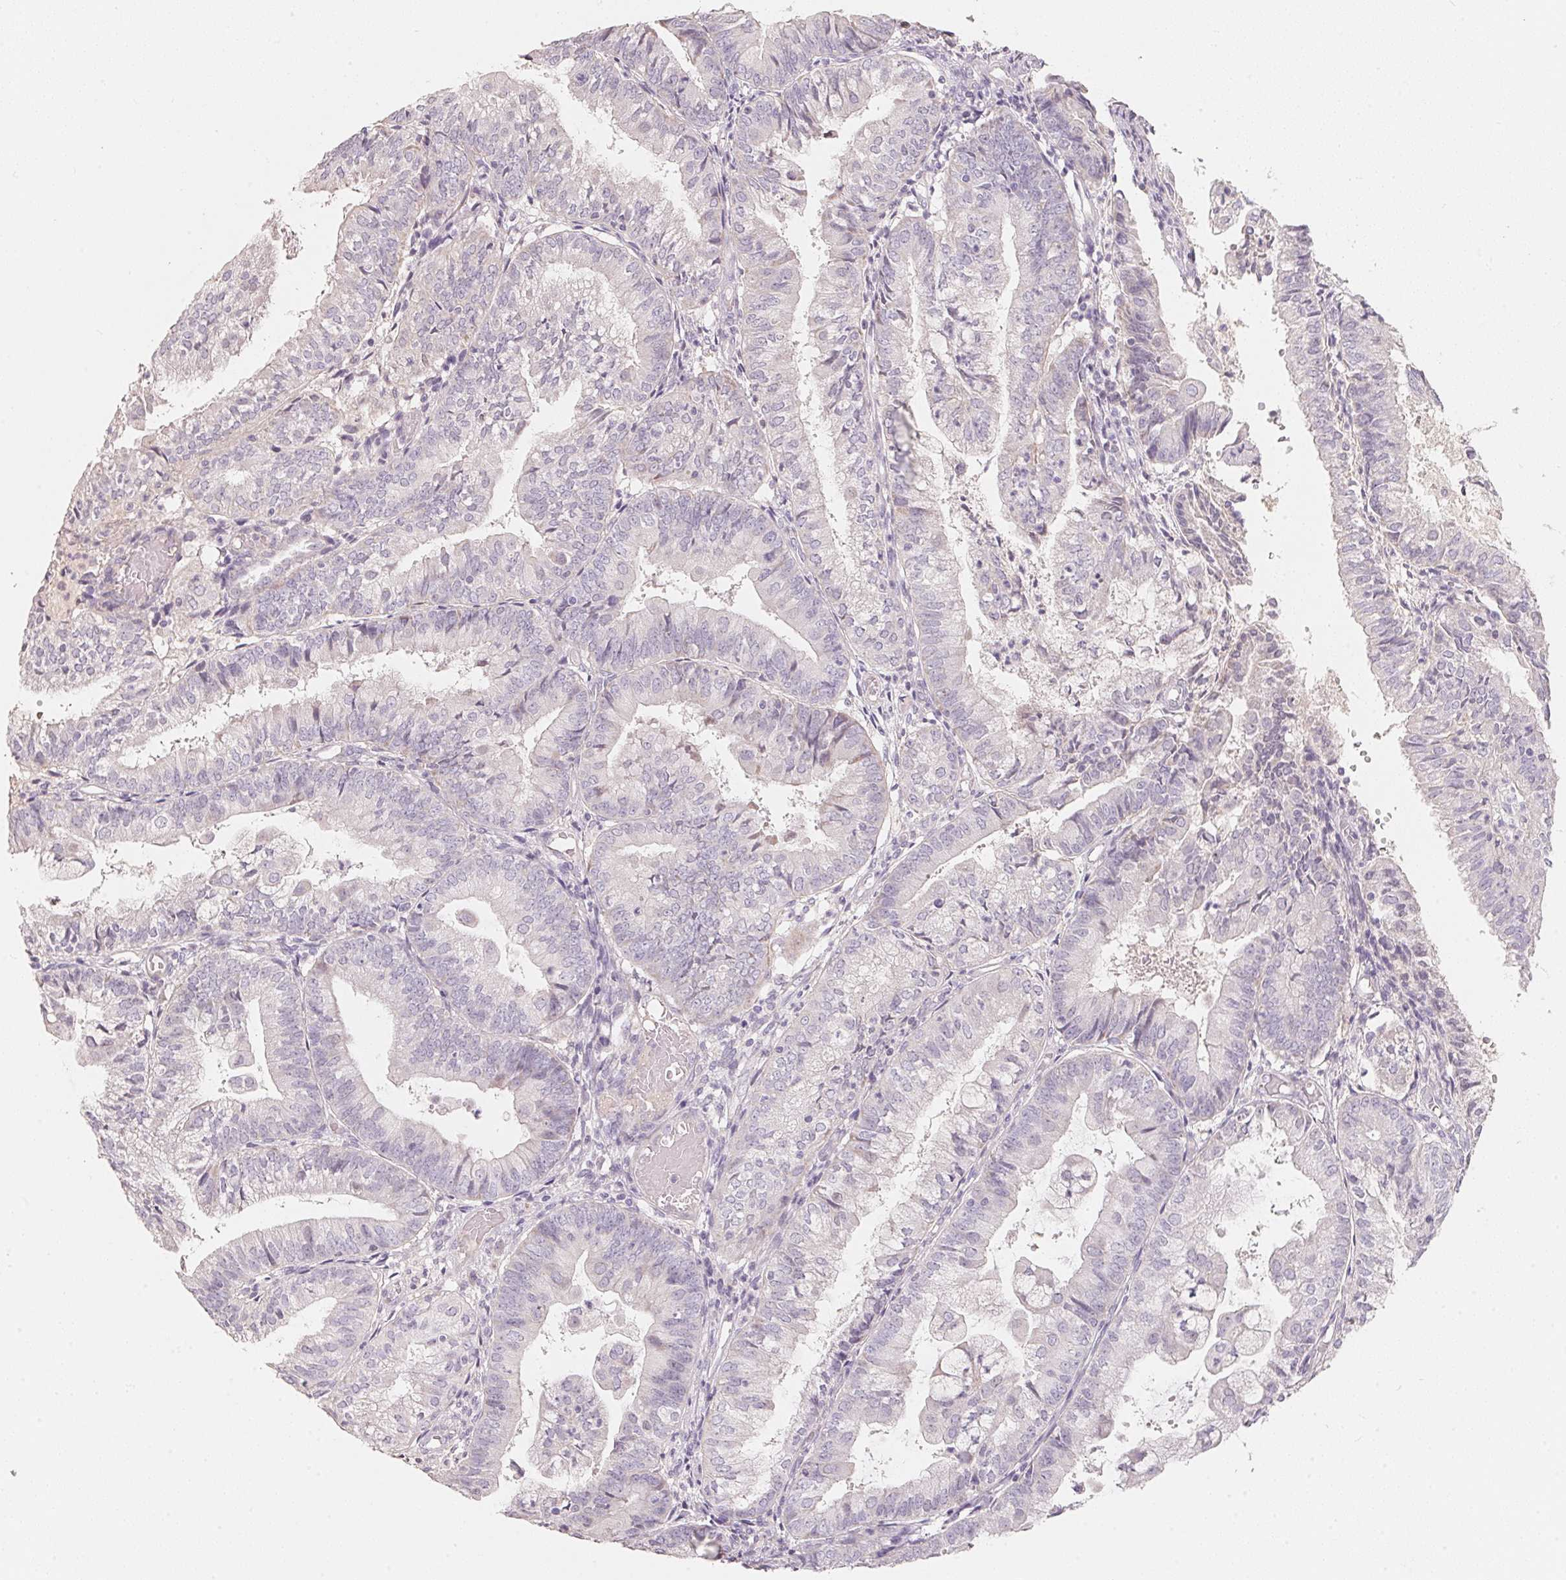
{"staining": {"intensity": "negative", "quantity": "none", "location": "none"}, "tissue": "endometrial cancer", "cell_type": "Tumor cells", "image_type": "cancer", "snomed": [{"axis": "morphology", "description": "Adenocarcinoma, NOS"}, {"axis": "topography", "description": "Endometrium"}], "caption": "IHC of human endometrial cancer shows no positivity in tumor cells.", "gene": "TP53AIP1", "patient": {"sex": "female", "age": 55}}